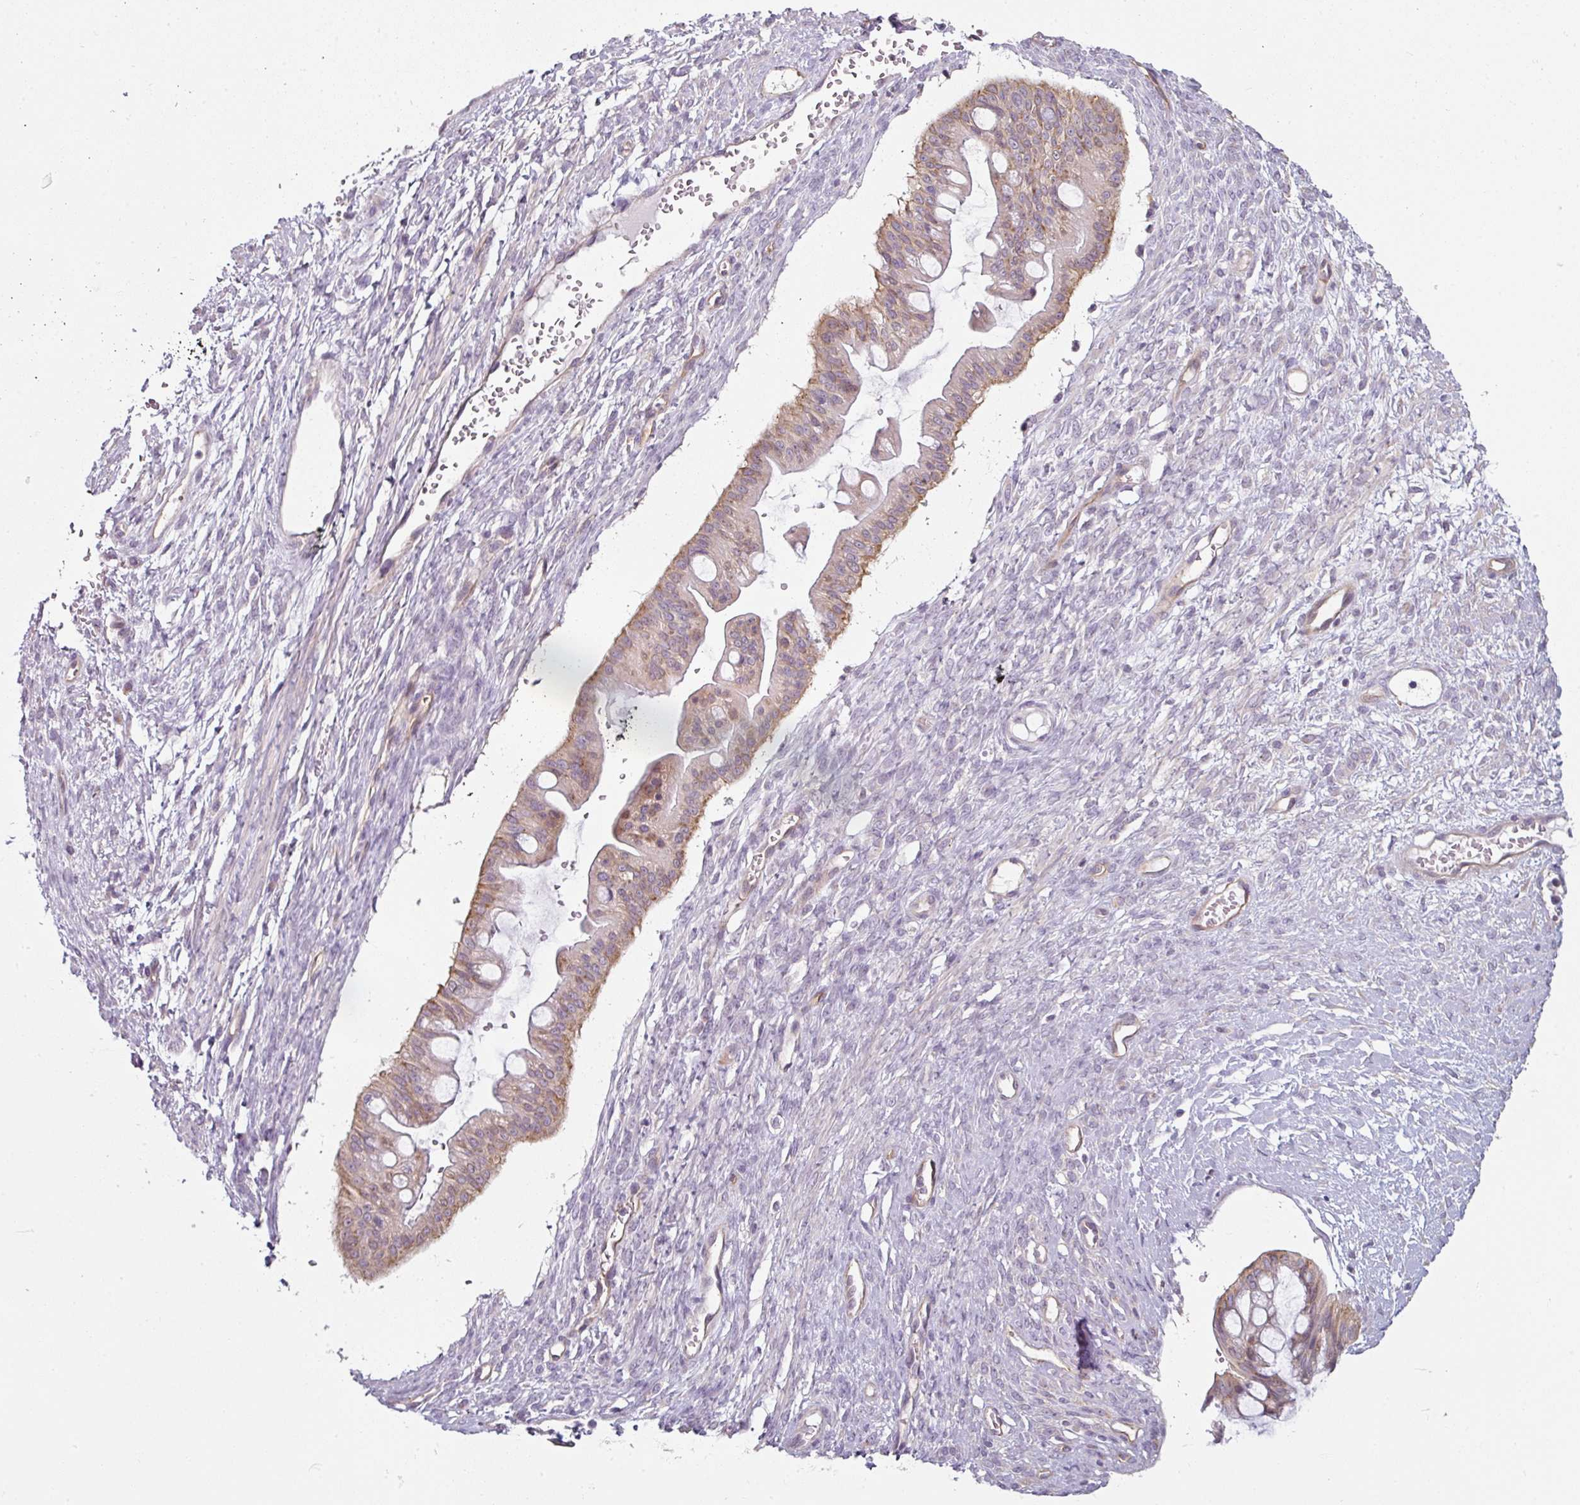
{"staining": {"intensity": "moderate", "quantity": "25%-75%", "location": "cytoplasmic/membranous"}, "tissue": "ovarian cancer", "cell_type": "Tumor cells", "image_type": "cancer", "snomed": [{"axis": "morphology", "description": "Cystadenocarcinoma, mucinous, NOS"}, {"axis": "topography", "description": "Ovary"}], "caption": "Immunohistochemical staining of human ovarian cancer (mucinous cystadenocarcinoma) reveals moderate cytoplasmic/membranous protein staining in approximately 25%-75% of tumor cells. (DAB (3,3'-diaminobenzidine) = brown stain, brightfield microscopy at high magnification).", "gene": "C19orf33", "patient": {"sex": "female", "age": 73}}